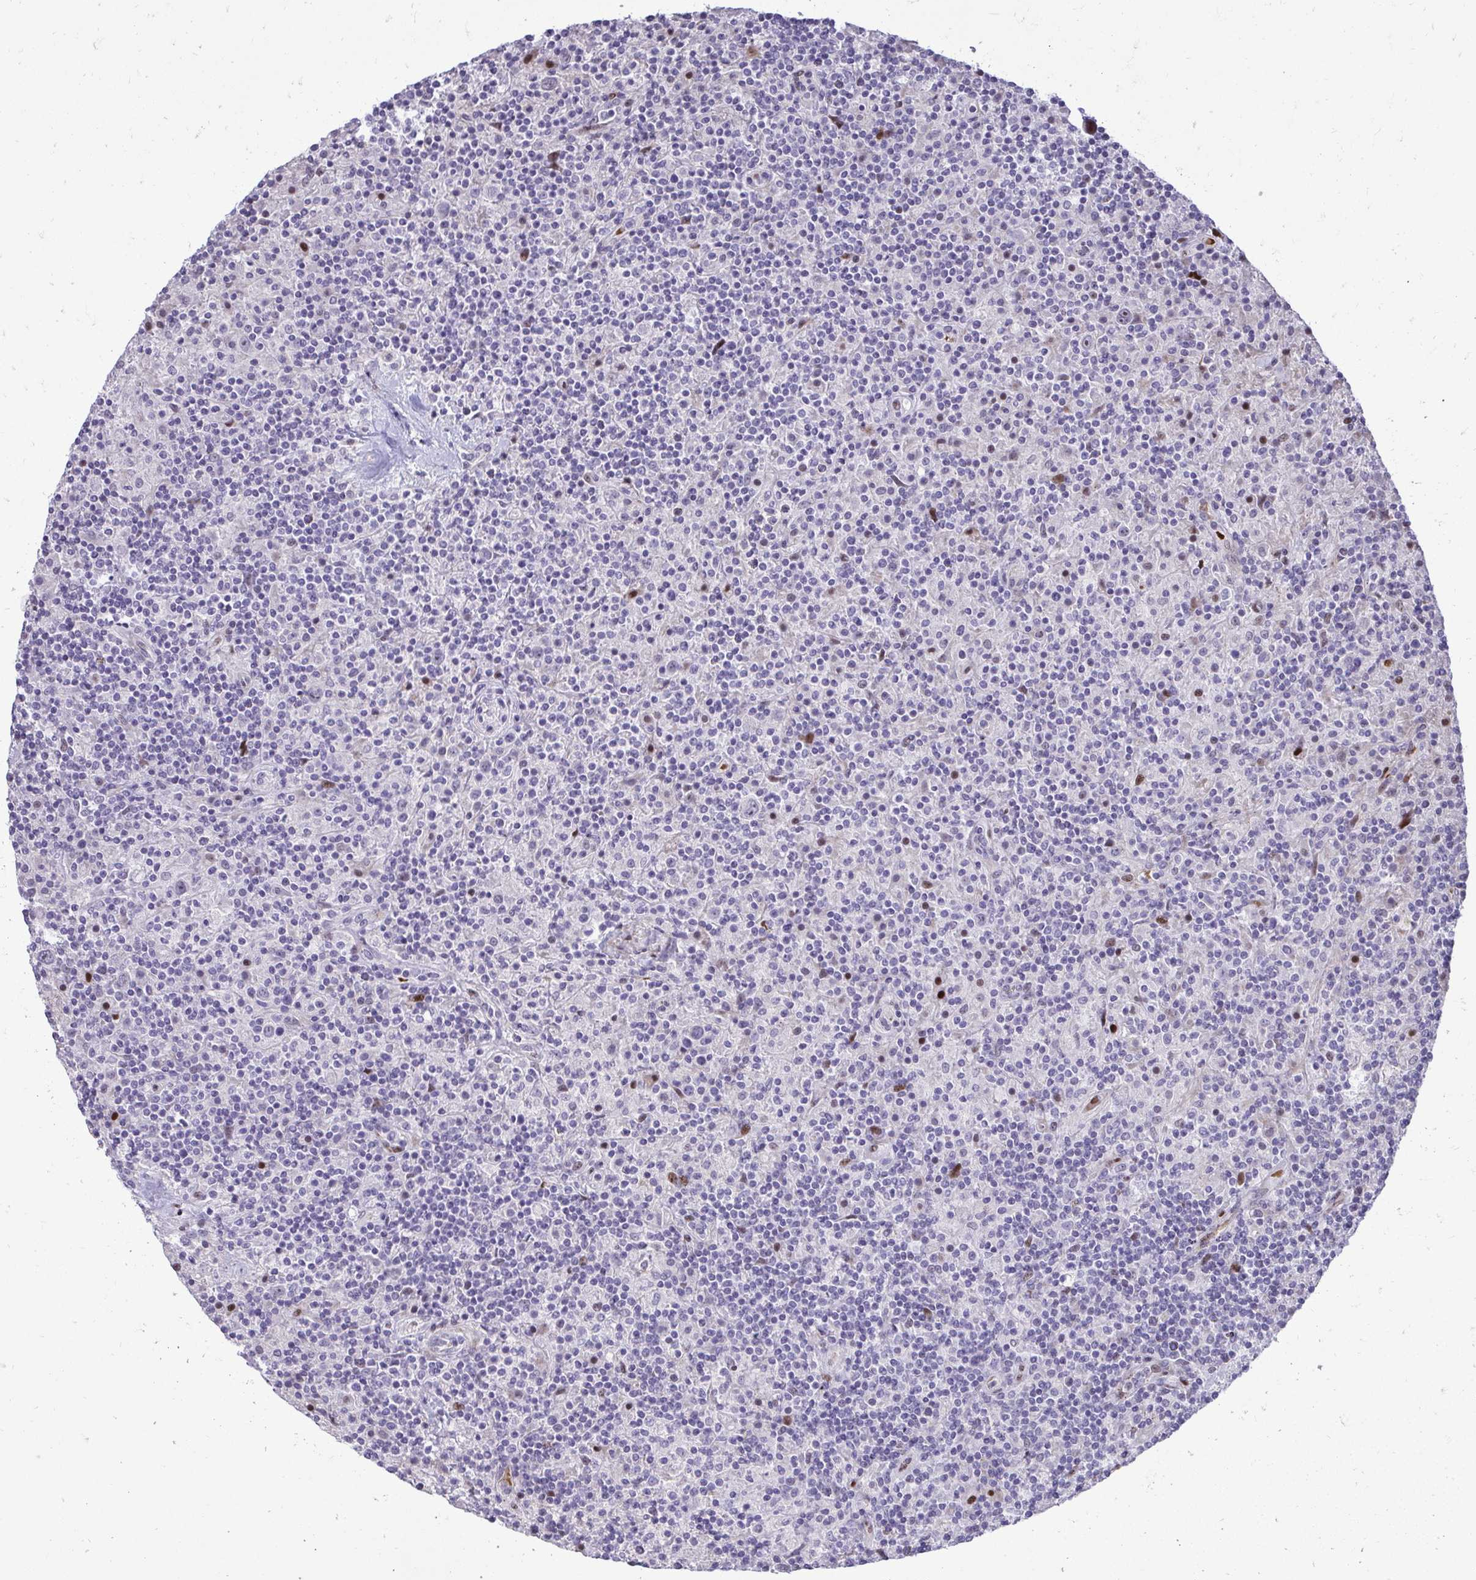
{"staining": {"intensity": "negative", "quantity": "none", "location": "none"}, "tissue": "lymphoma", "cell_type": "Tumor cells", "image_type": "cancer", "snomed": [{"axis": "morphology", "description": "Hodgkin's disease, NOS"}, {"axis": "topography", "description": "Lymph node"}], "caption": "The micrograph displays no staining of tumor cells in lymphoma.", "gene": "DLX4", "patient": {"sex": "male", "age": 70}}